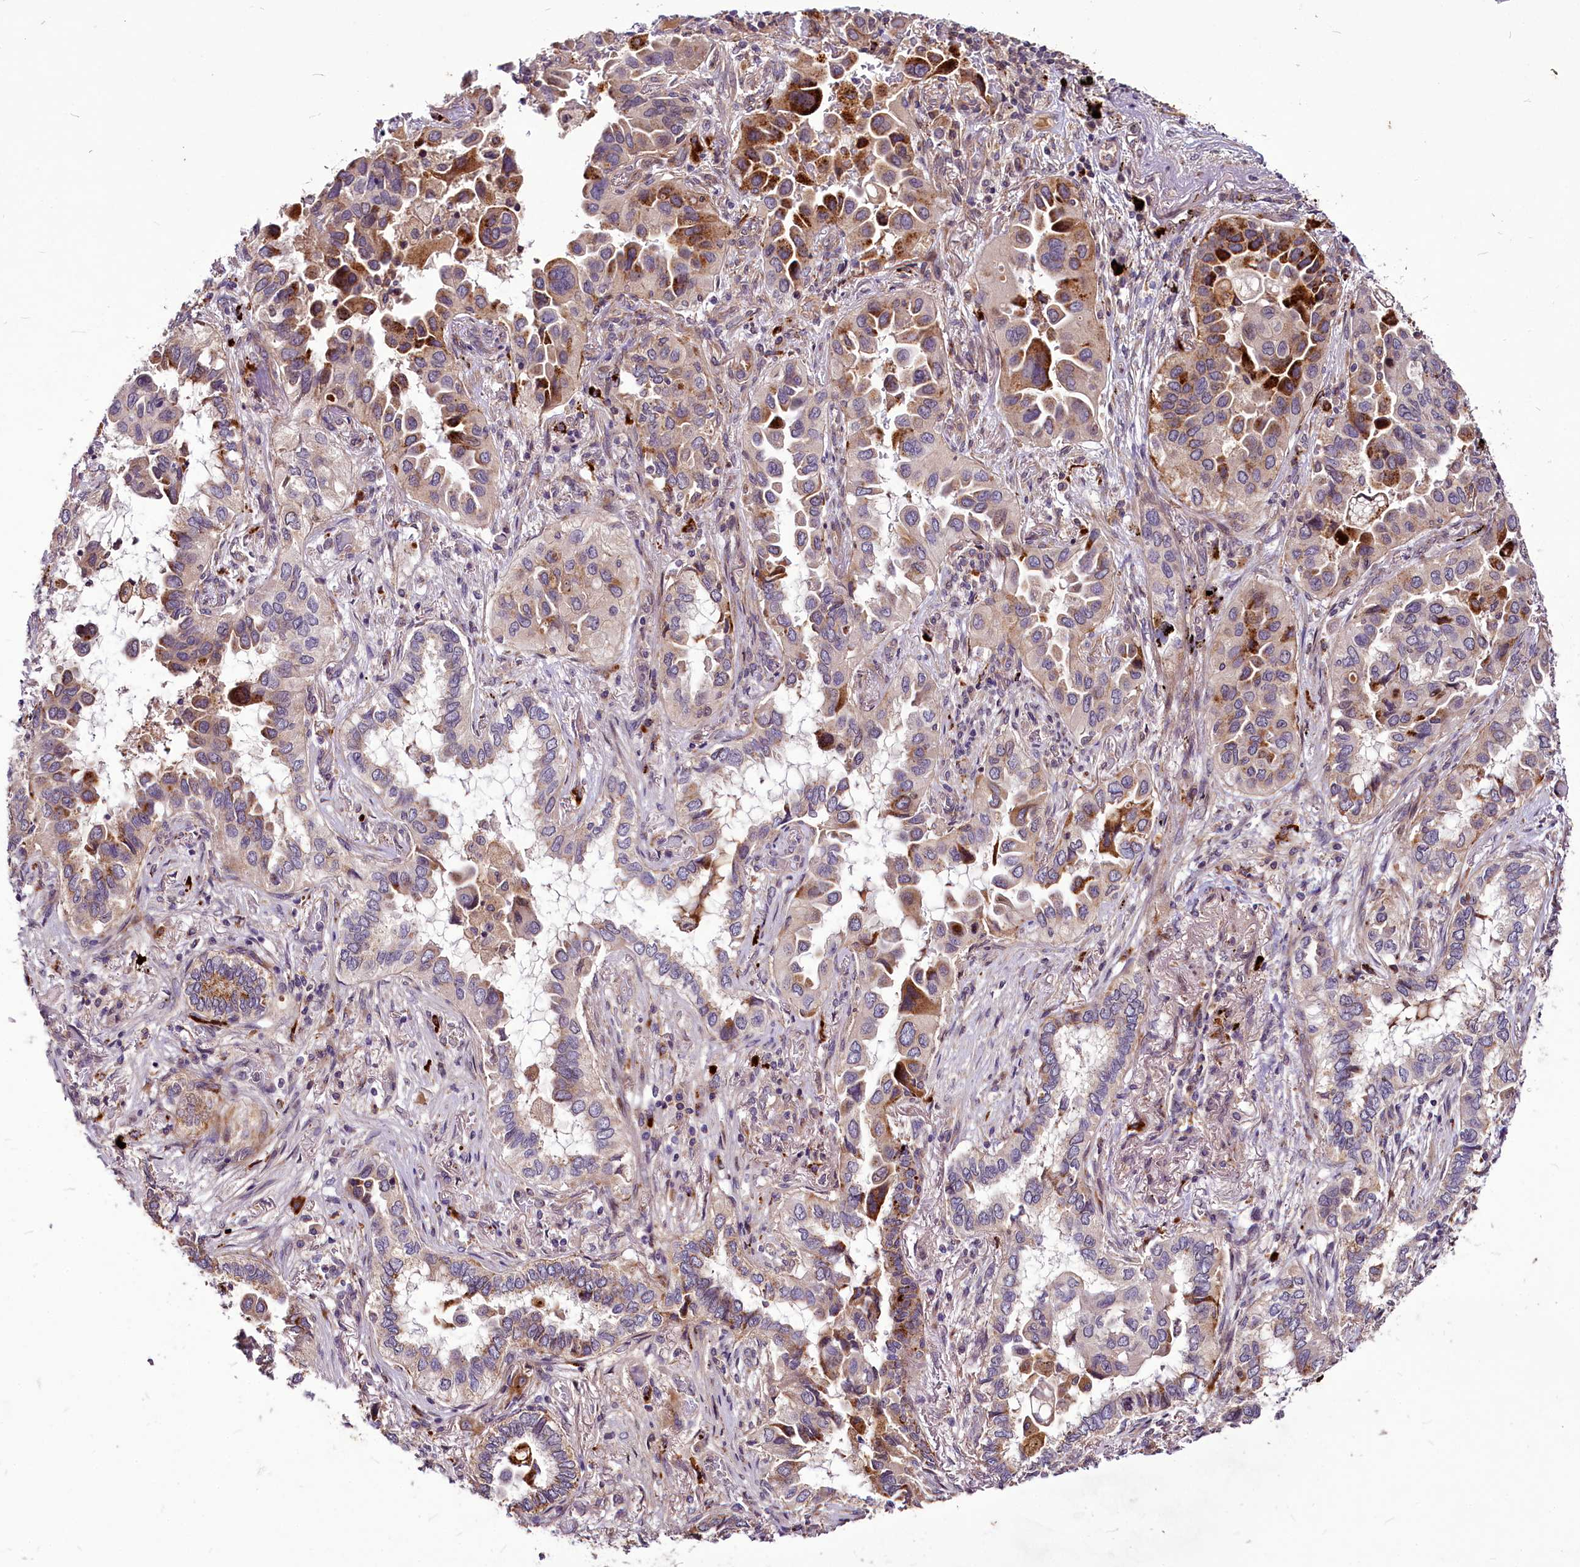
{"staining": {"intensity": "moderate", "quantity": ">75%", "location": "cytoplasmic/membranous"}, "tissue": "lung cancer", "cell_type": "Tumor cells", "image_type": "cancer", "snomed": [{"axis": "morphology", "description": "Adenocarcinoma, NOS"}, {"axis": "topography", "description": "Lung"}], "caption": "About >75% of tumor cells in human lung adenocarcinoma demonstrate moderate cytoplasmic/membranous protein expression as visualized by brown immunohistochemical staining.", "gene": "C11orf86", "patient": {"sex": "female", "age": 76}}